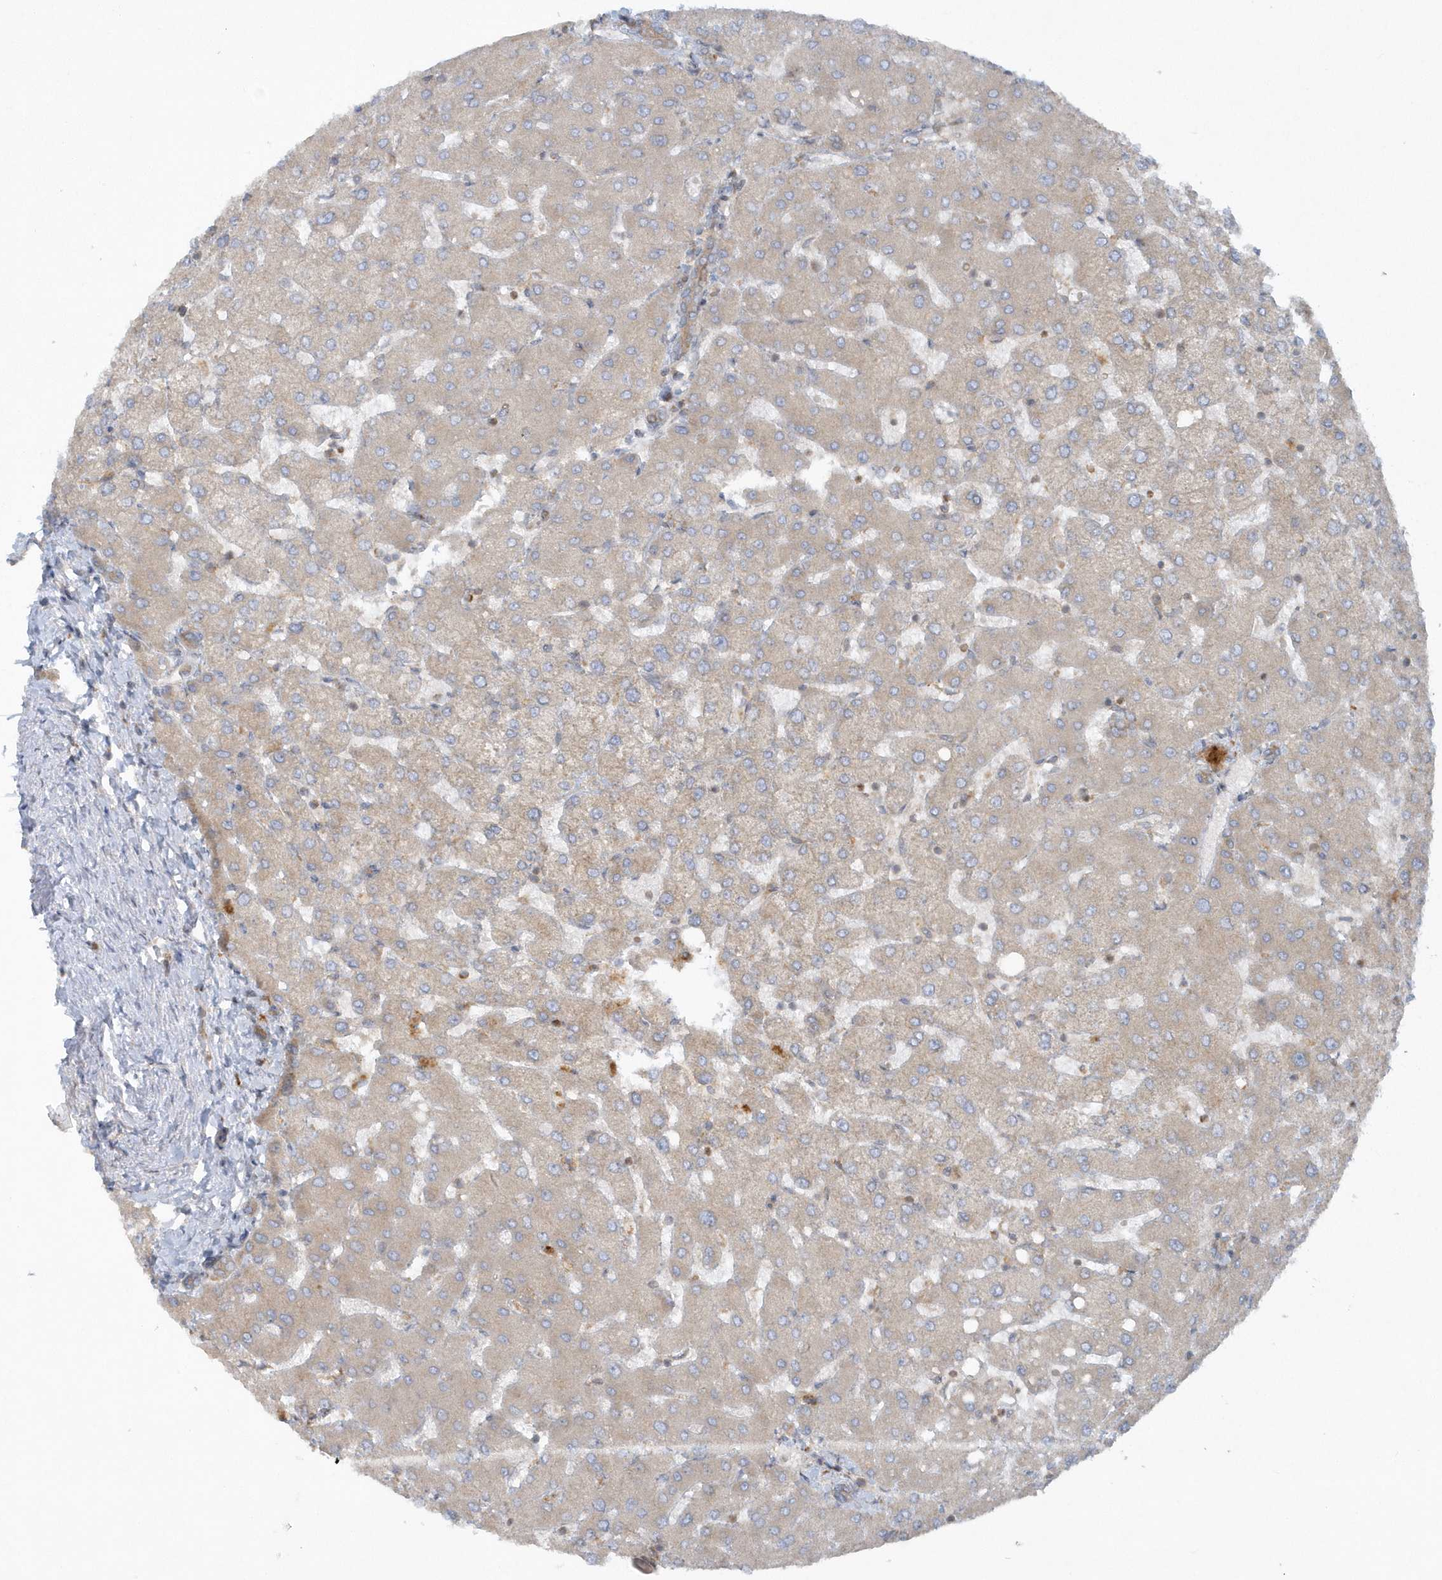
{"staining": {"intensity": "weak", "quantity": ">75%", "location": "cytoplasmic/membranous"}, "tissue": "liver", "cell_type": "Cholangiocytes", "image_type": "normal", "snomed": [{"axis": "morphology", "description": "Normal tissue, NOS"}, {"axis": "topography", "description": "Liver"}], "caption": "A high-resolution photomicrograph shows immunohistochemistry (IHC) staining of unremarkable liver, which demonstrates weak cytoplasmic/membranous staining in approximately >75% of cholangiocytes.", "gene": "CNOT10", "patient": {"sex": "female", "age": 54}}